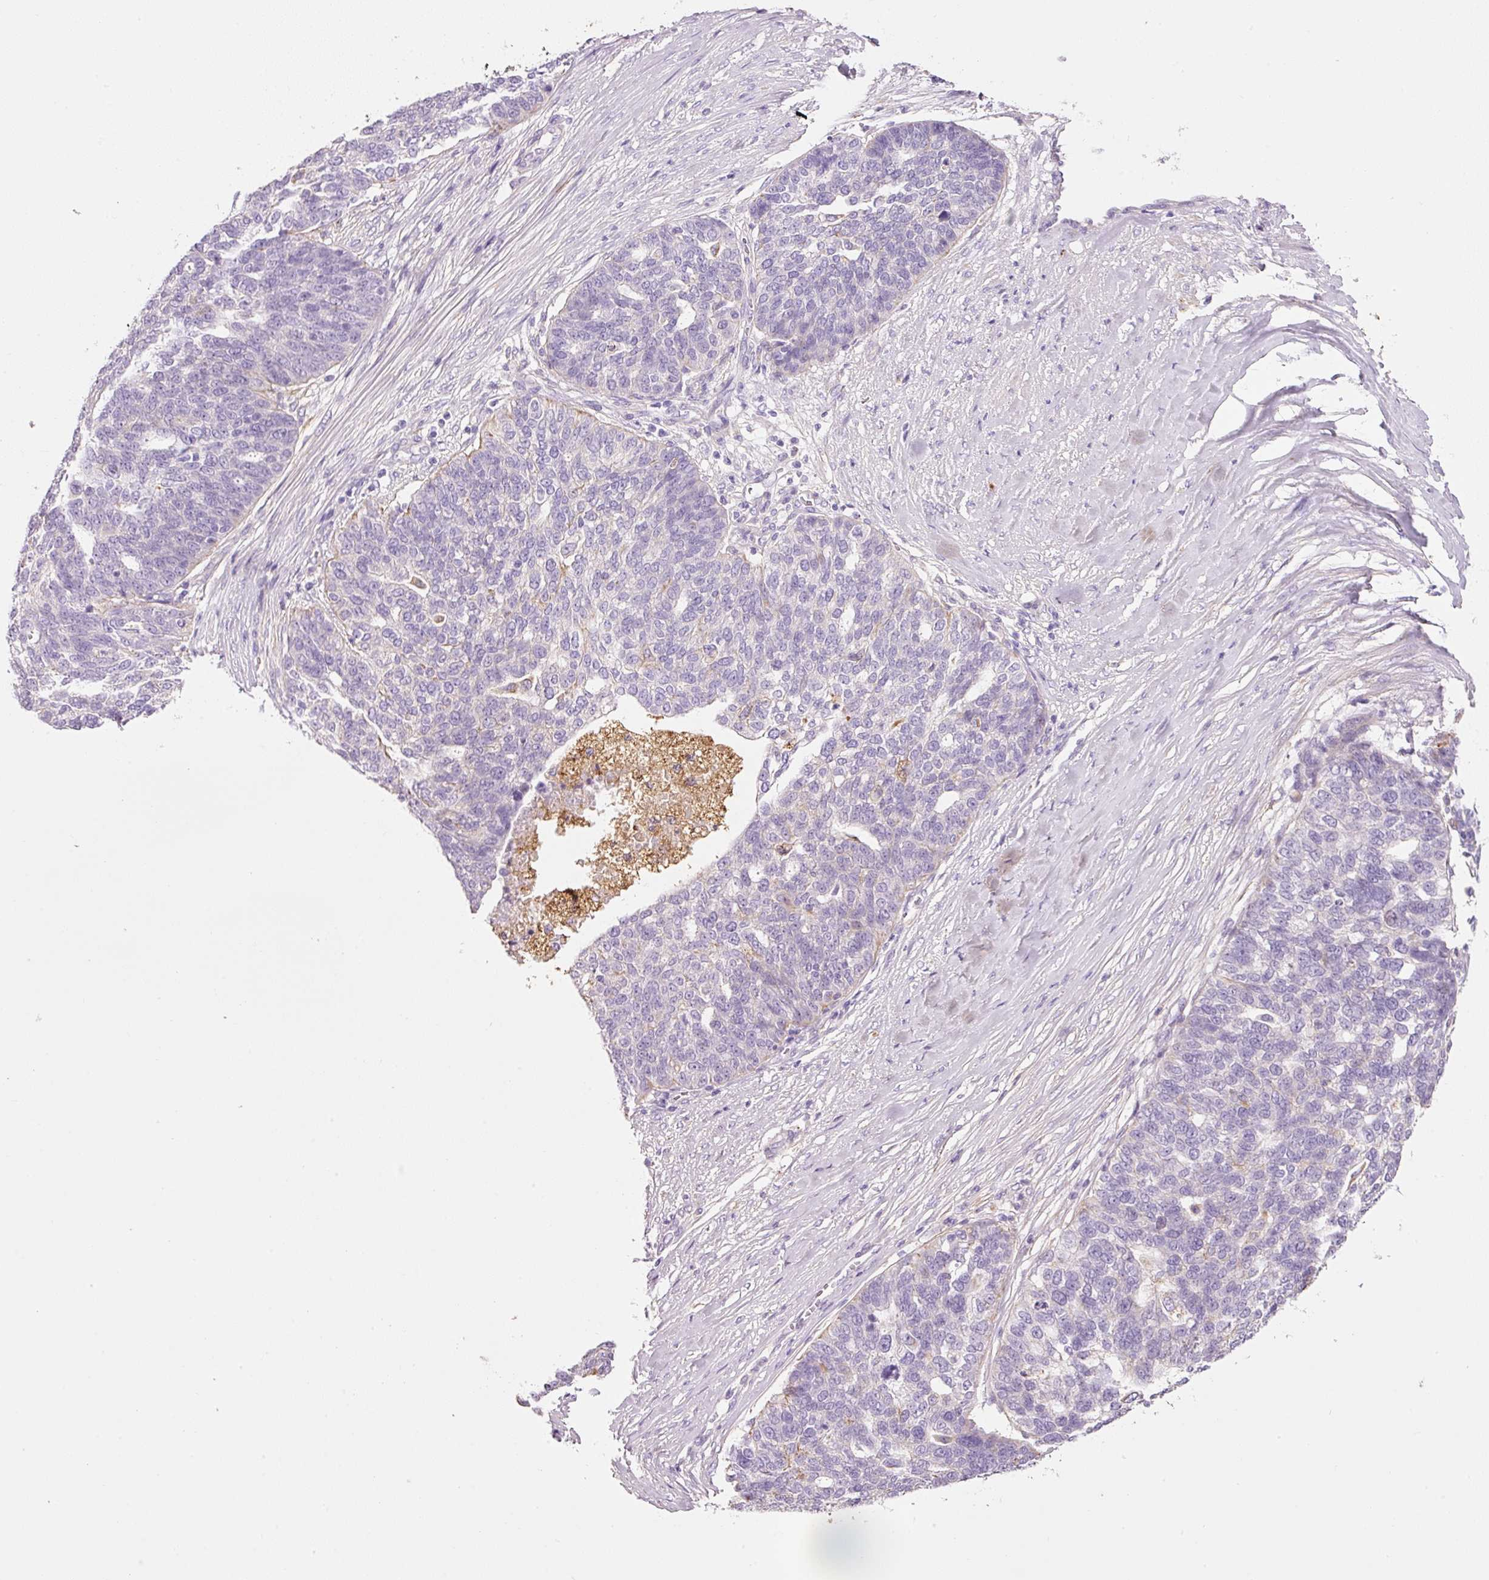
{"staining": {"intensity": "negative", "quantity": "none", "location": "none"}, "tissue": "ovarian cancer", "cell_type": "Tumor cells", "image_type": "cancer", "snomed": [{"axis": "morphology", "description": "Cystadenocarcinoma, serous, NOS"}, {"axis": "topography", "description": "Ovary"}], "caption": "The image displays no staining of tumor cells in ovarian cancer. (Brightfield microscopy of DAB (3,3'-diaminobenzidine) immunohistochemistry (IHC) at high magnification).", "gene": "TMC8", "patient": {"sex": "female", "age": 59}}